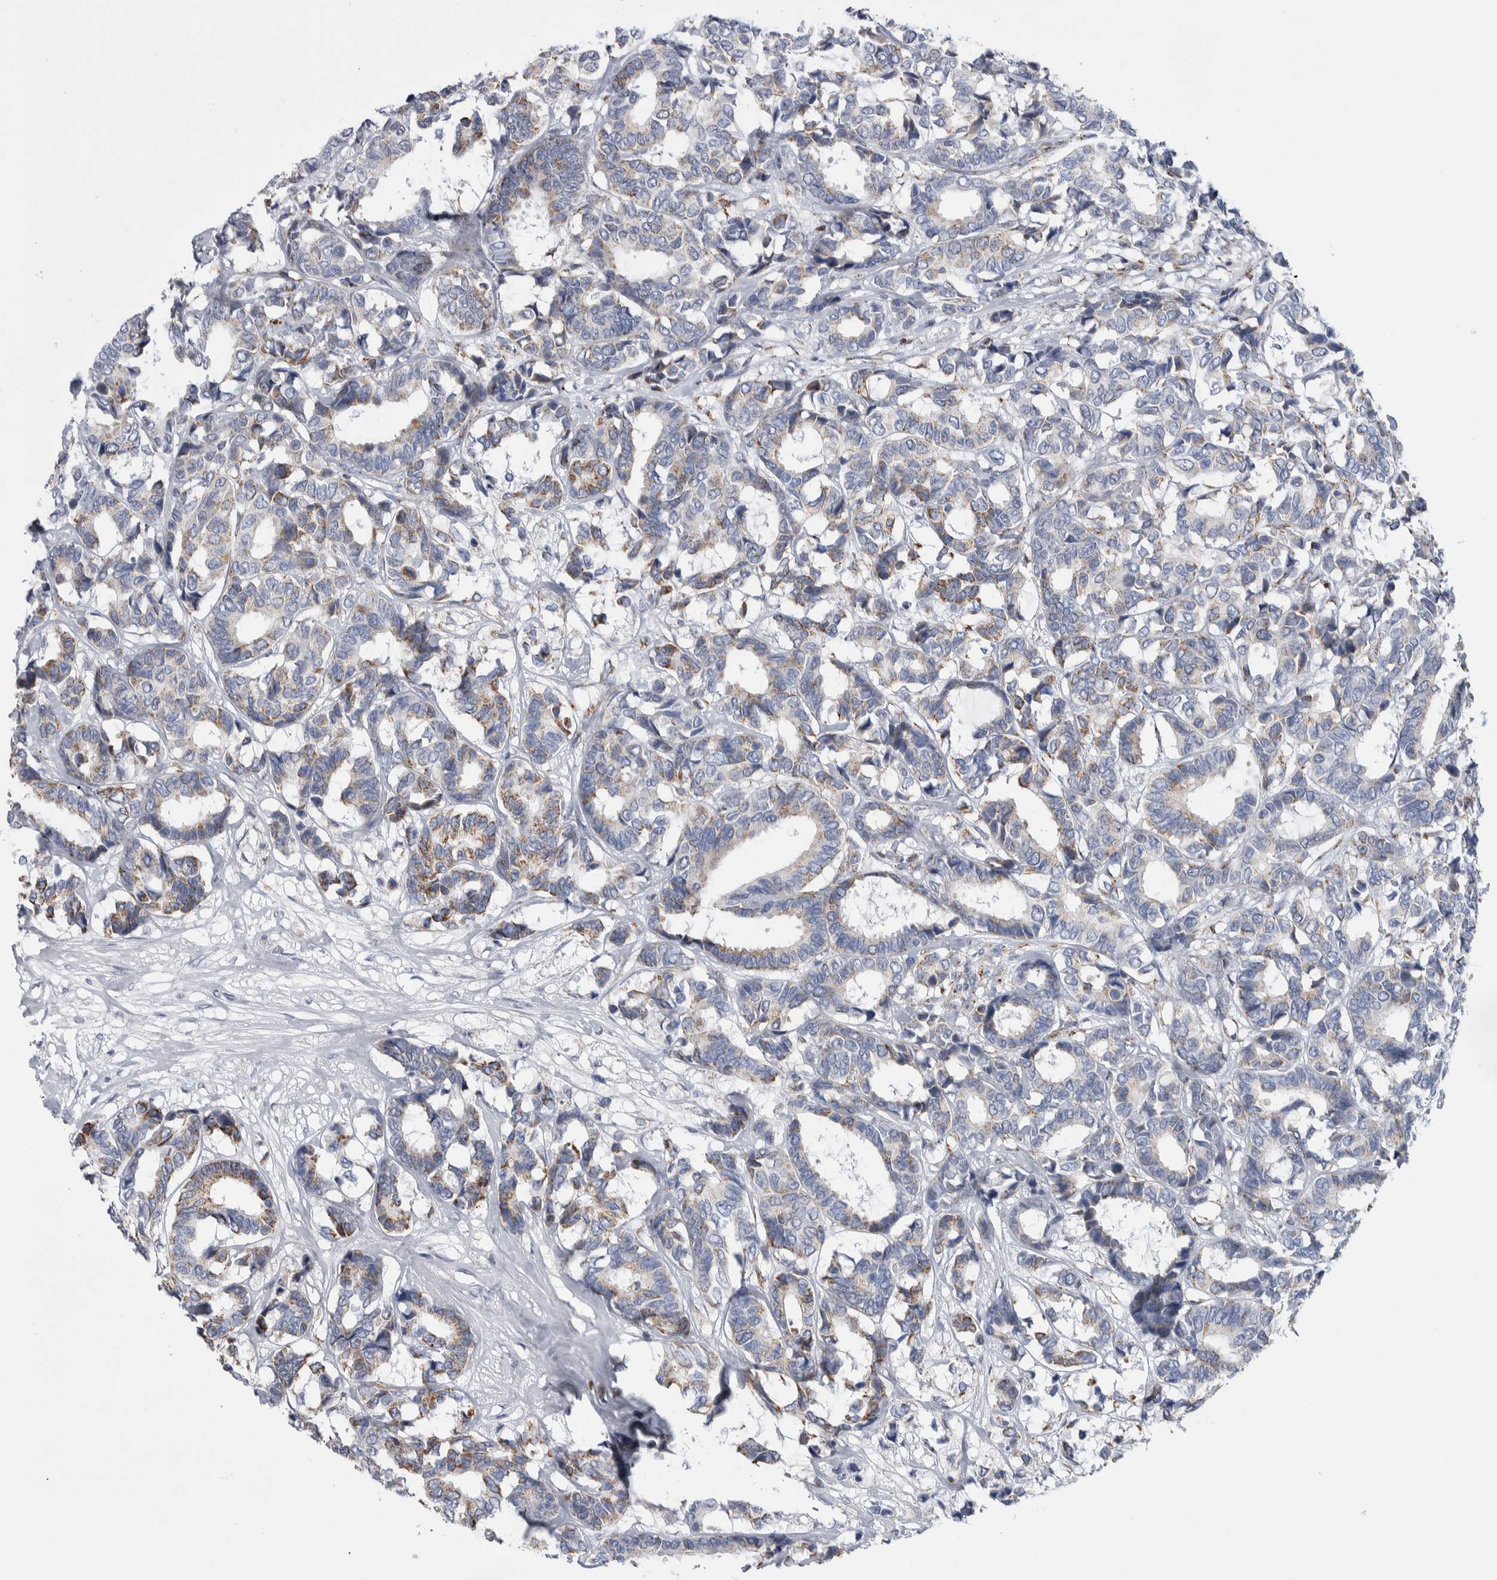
{"staining": {"intensity": "moderate", "quantity": "25%-75%", "location": "cytoplasmic/membranous"}, "tissue": "breast cancer", "cell_type": "Tumor cells", "image_type": "cancer", "snomed": [{"axis": "morphology", "description": "Duct carcinoma"}, {"axis": "topography", "description": "Breast"}], "caption": "Immunohistochemistry staining of breast cancer, which displays medium levels of moderate cytoplasmic/membranous expression in about 25%-75% of tumor cells indicating moderate cytoplasmic/membranous protein staining. The staining was performed using DAB (3,3'-diaminobenzidine) (brown) for protein detection and nuclei were counterstained in hematoxylin (blue).", "gene": "ETFA", "patient": {"sex": "female", "age": 87}}